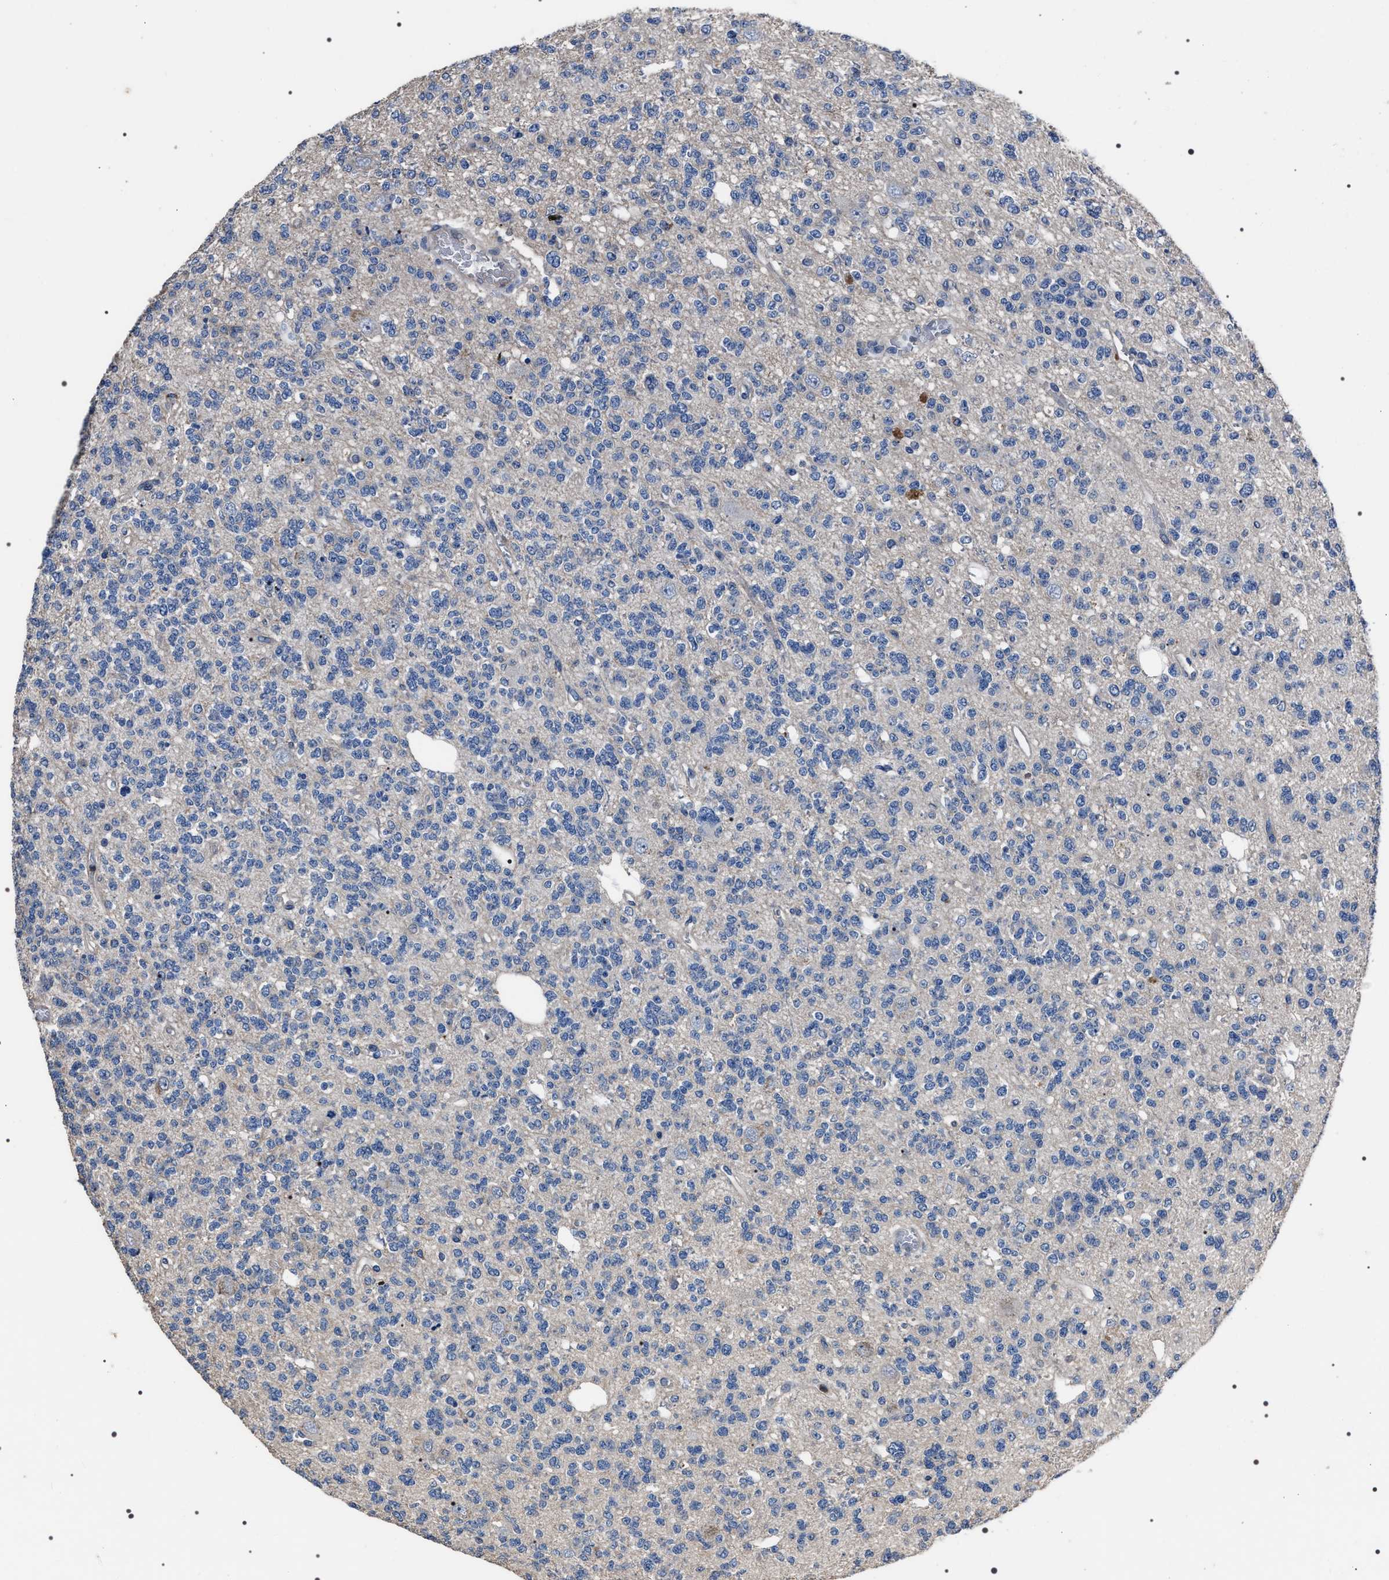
{"staining": {"intensity": "negative", "quantity": "none", "location": "none"}, "tissue": "glioma", "cell_type": "Tumor cells", "image_type": "cancer", "snomed": [{"axis": "morphology", "description": "Glioma, malignant, Low grade"}, {"axis": "topography", "description": "Brain"}], "caption": "An immunohistochemistry (IHC) micrograph of glioma is shown. There is no staining in tumor cells of glioma.", "gene": "TRIM54", "patient": {"sex": "male", "age": 38}}